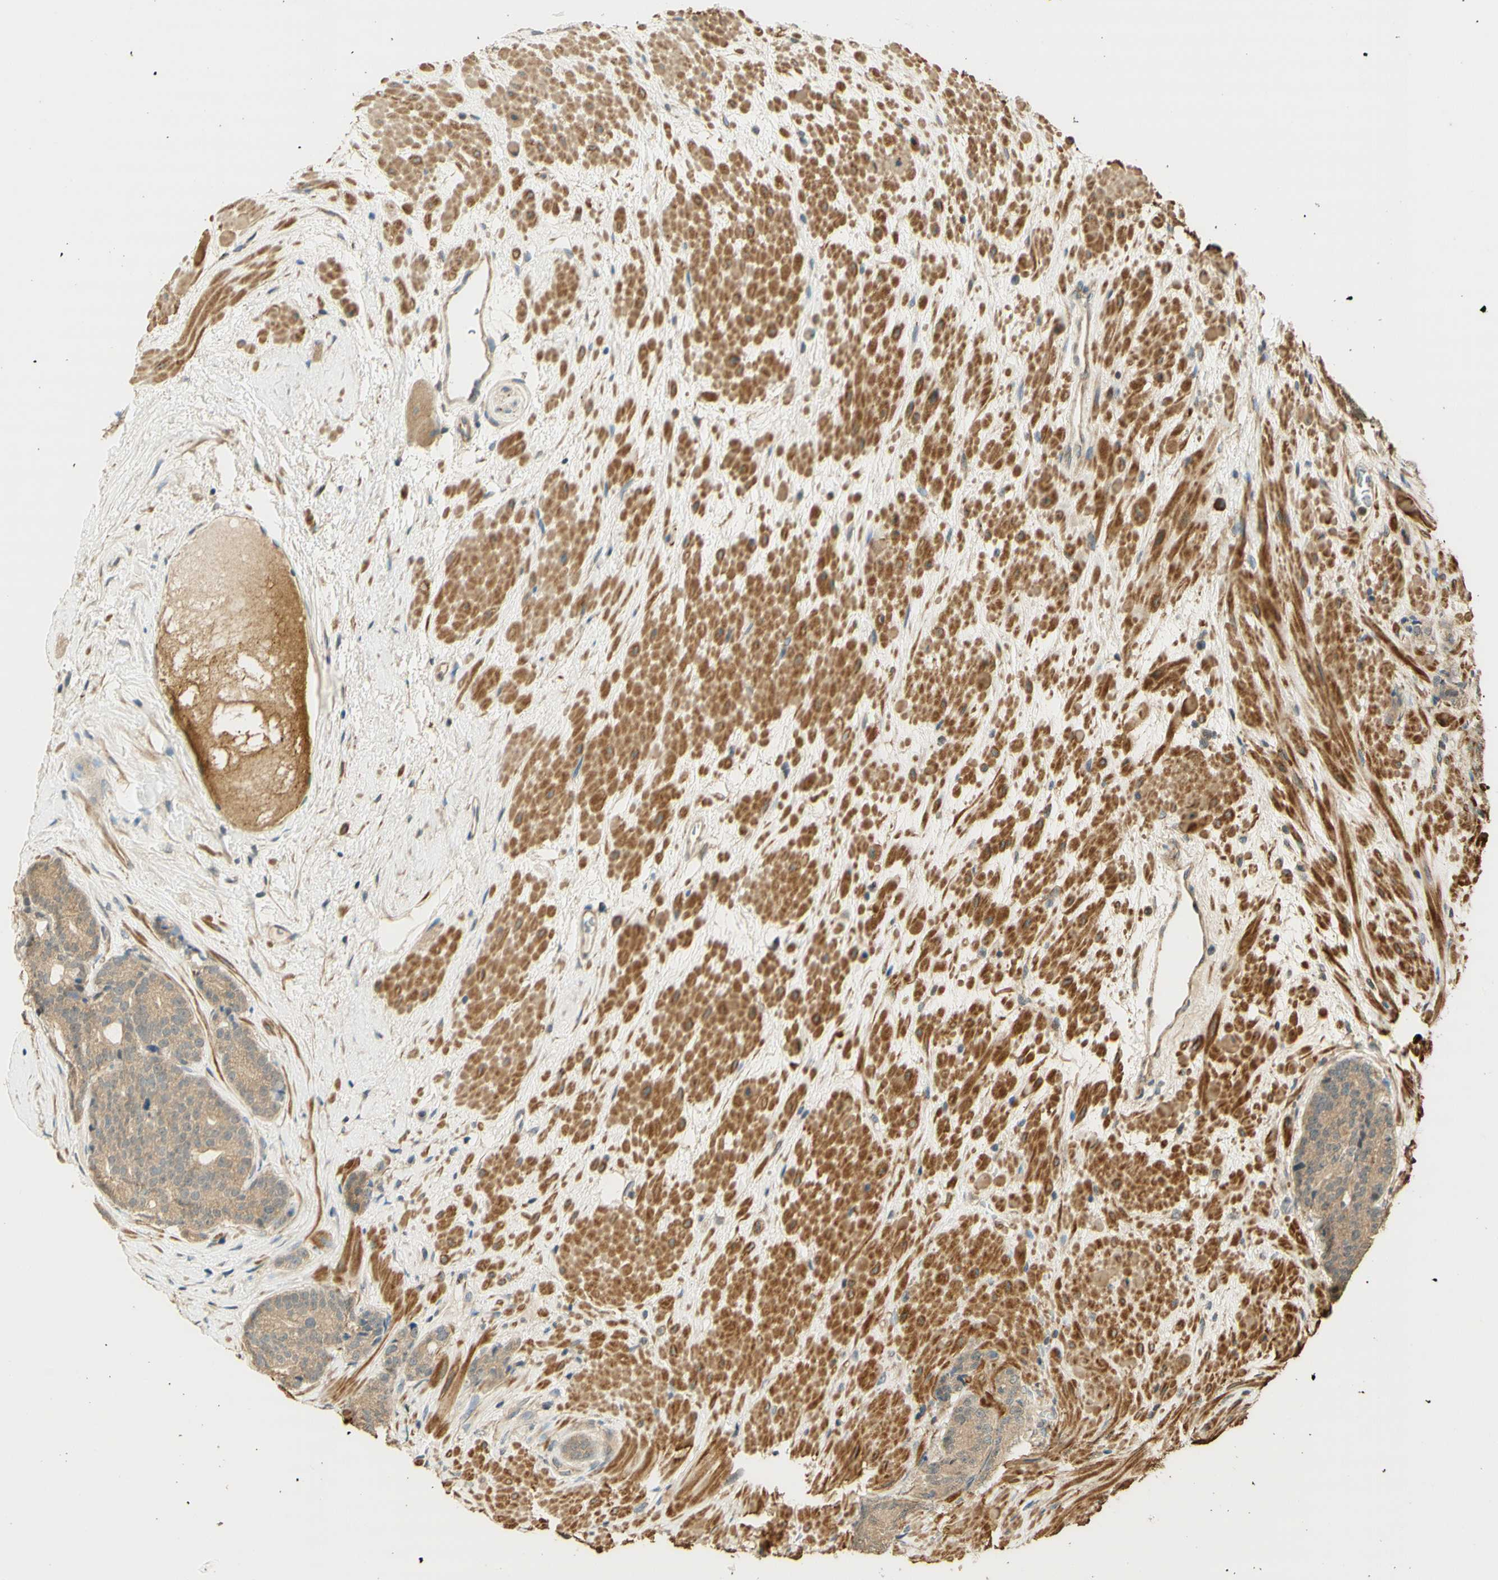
{"staining": {"intensity": "weak", "quantity": "<25%", "location": "cytoplasmic/membranous"}, "tissue": "prostate cancer", "cell_type": "Tumor cells", "image_type": "cancer", "snomed": [{"axis": "morphology", "description": "Adenocarcinoma, High grade"}, {"axis": "topography", "description": "Prostate"}], "caption": "There is no significant positivity in tumor cells of adenocarcinoma (high-grade) (prostate). (Immunohistochemistry (ihc), brightfield microscopy, high magnification).", "gene": "AGER", "patient": {"sex": "male", "age": 61}}